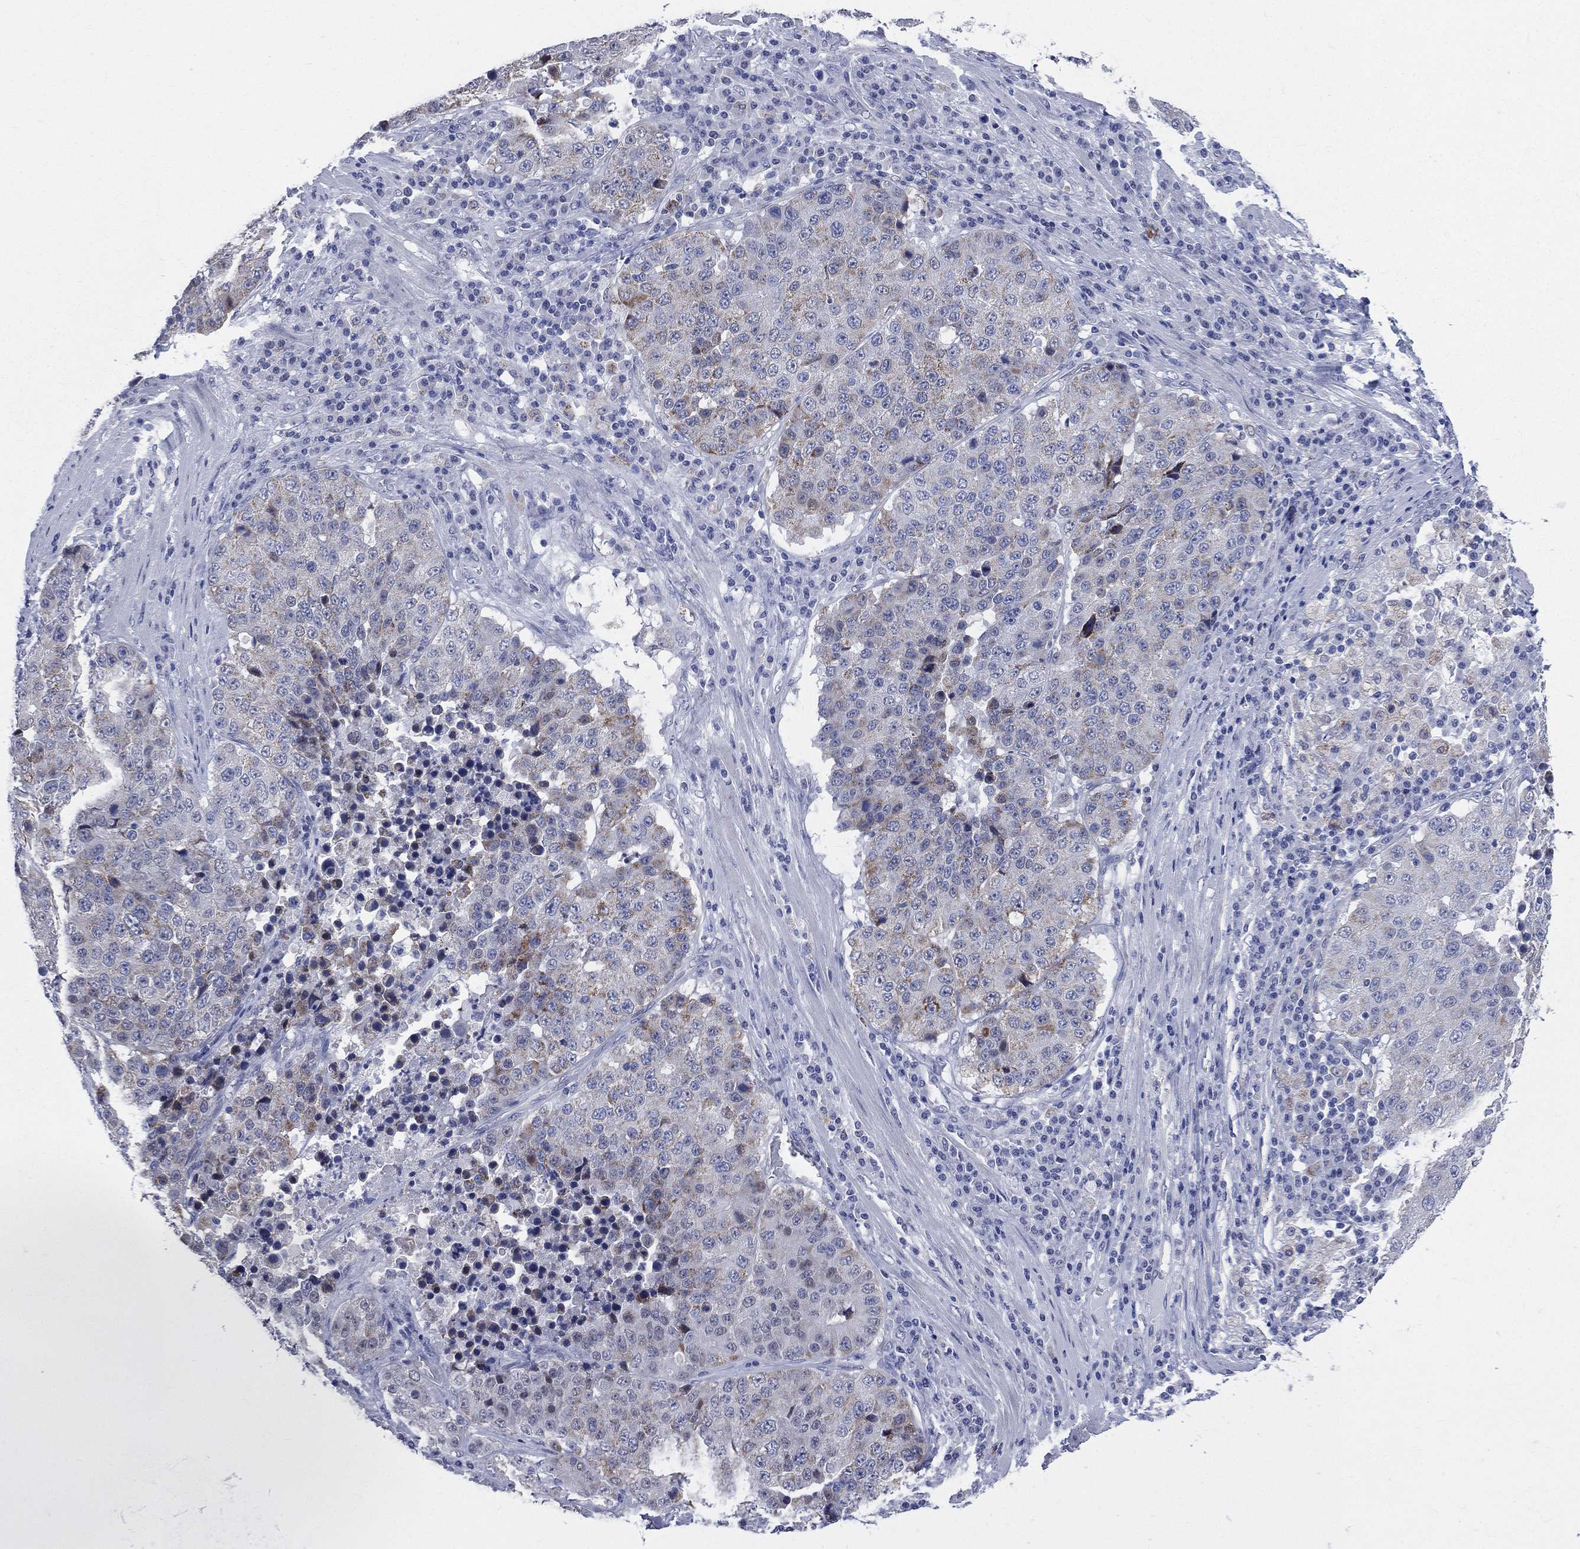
{"staining": {"intensity": "moderate", "quantity": "<25%", "location": "cytoplasmic/membranous"}, "tissue": "stomach cancer", "cell_type": "Tumor cells", "image_type": "cancer", "snomed": [{"axis": "morphology", "description": "Adenocarcinoma, NOS"}, {"axis": "topography", "description": "Stomach"}], "caption": "An immunohistochemistry image of neoplastic tissue is shown. Protein staining in brown shows moderate cytoplasmic/membranous positivity in stomach adenocarcinoma within tumor cells.", "gene": "AKAP3", "patient": {"sex": "male", "age": 71}}